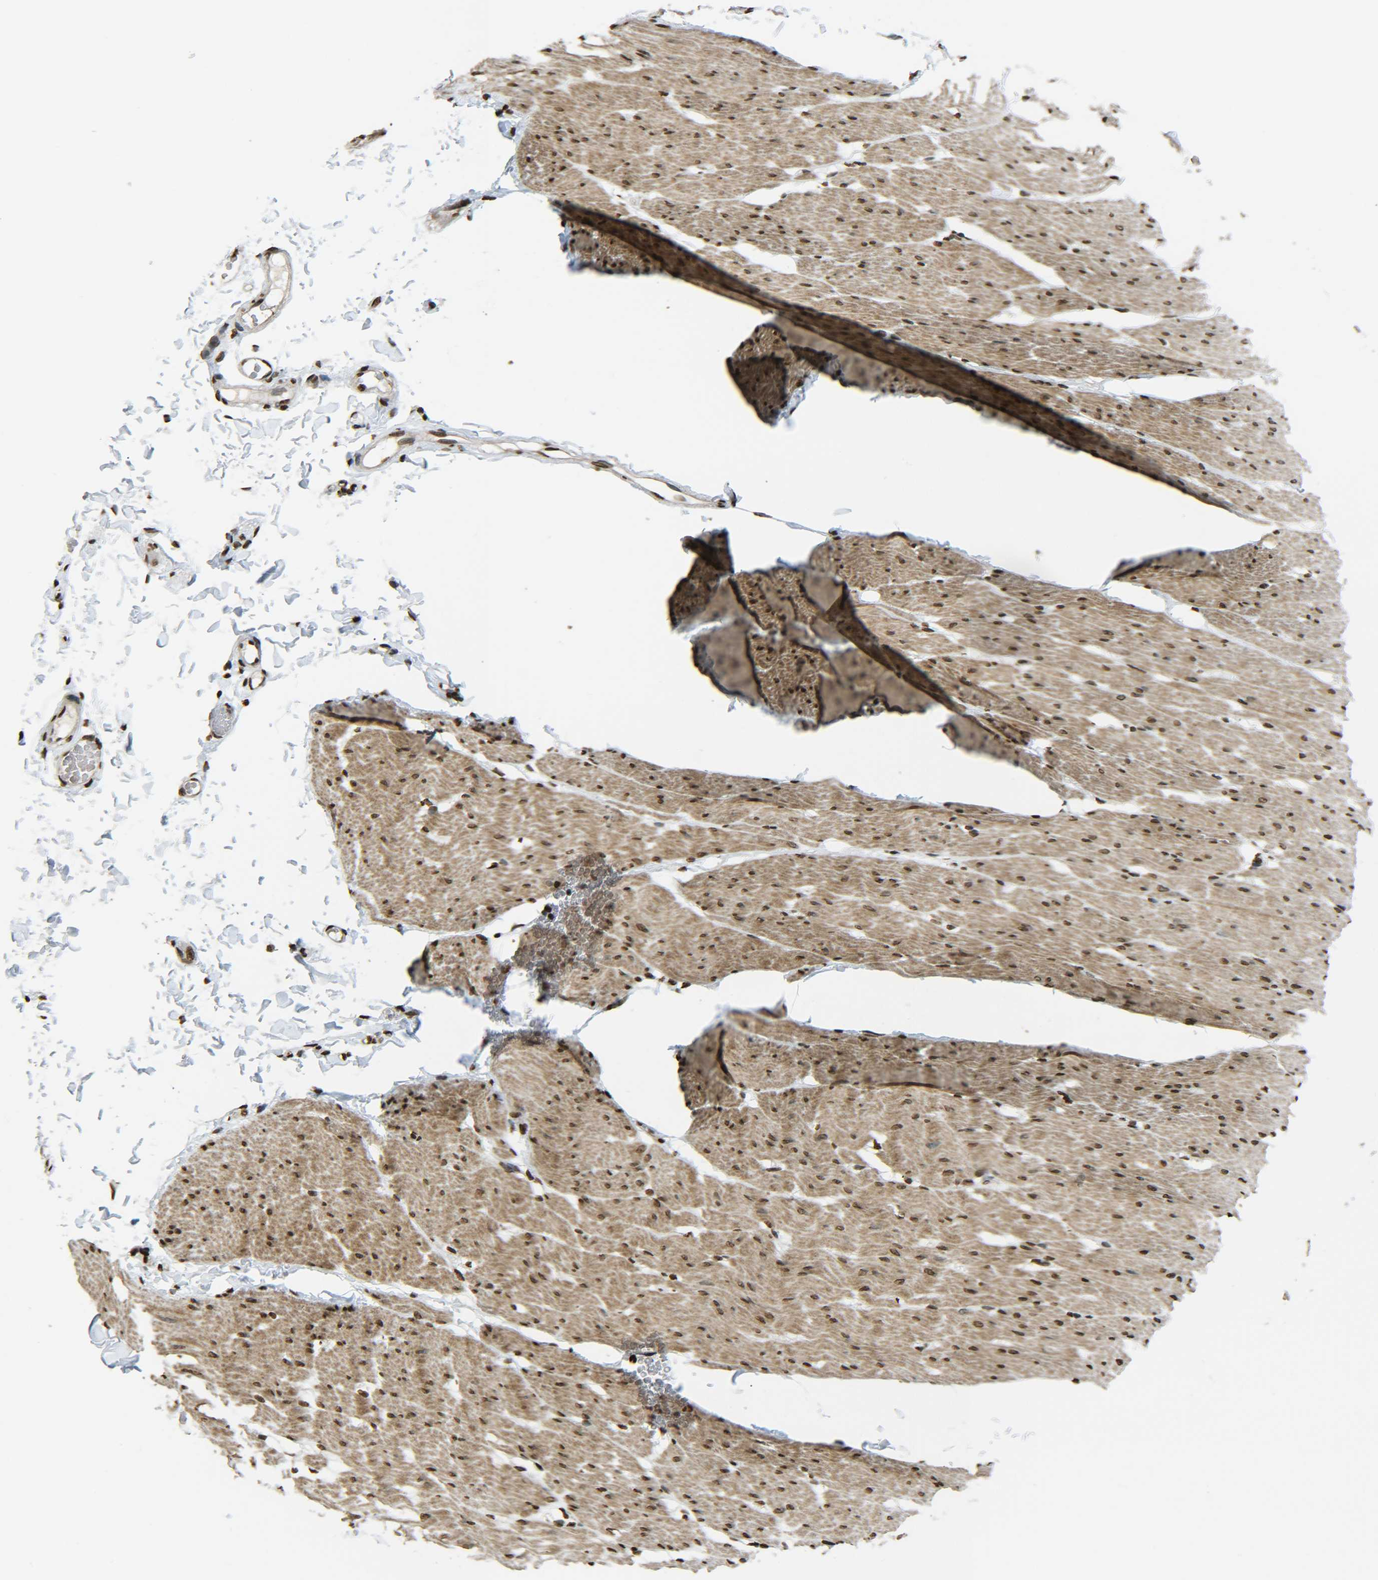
{"staining": {"intensity": "moderate", "quantity": ">75%", "location": "cytoplasmic/membranous,nuclear"}, "tissue": "smooth muscle", "cell_type": "Smooth muscle cells", "image_type": "normal", "snomed": [{"axis": "morphology", "description": "Normal tissue, NOS"}, {"axis": "topography", "description": "Smooth muscle"}, {"axis": "topography", "description": "Colon"}], "caption": "IHC staining of benign smooth muscle, which shows medium levels of moderate cytoplasmic/membranous,nuclear staining in about >75% of smooth muscle cells indicating moderate cytoplasmic/membranous,nuclear protein expression. The staining was performed using DAB (3,3'-diaminobenzidine) (brown) for protein detection and nuclei were counterstained in hematoxylin (blue).", "gene": "H4C16", "patient": {"sex": "male", "age": 67}}